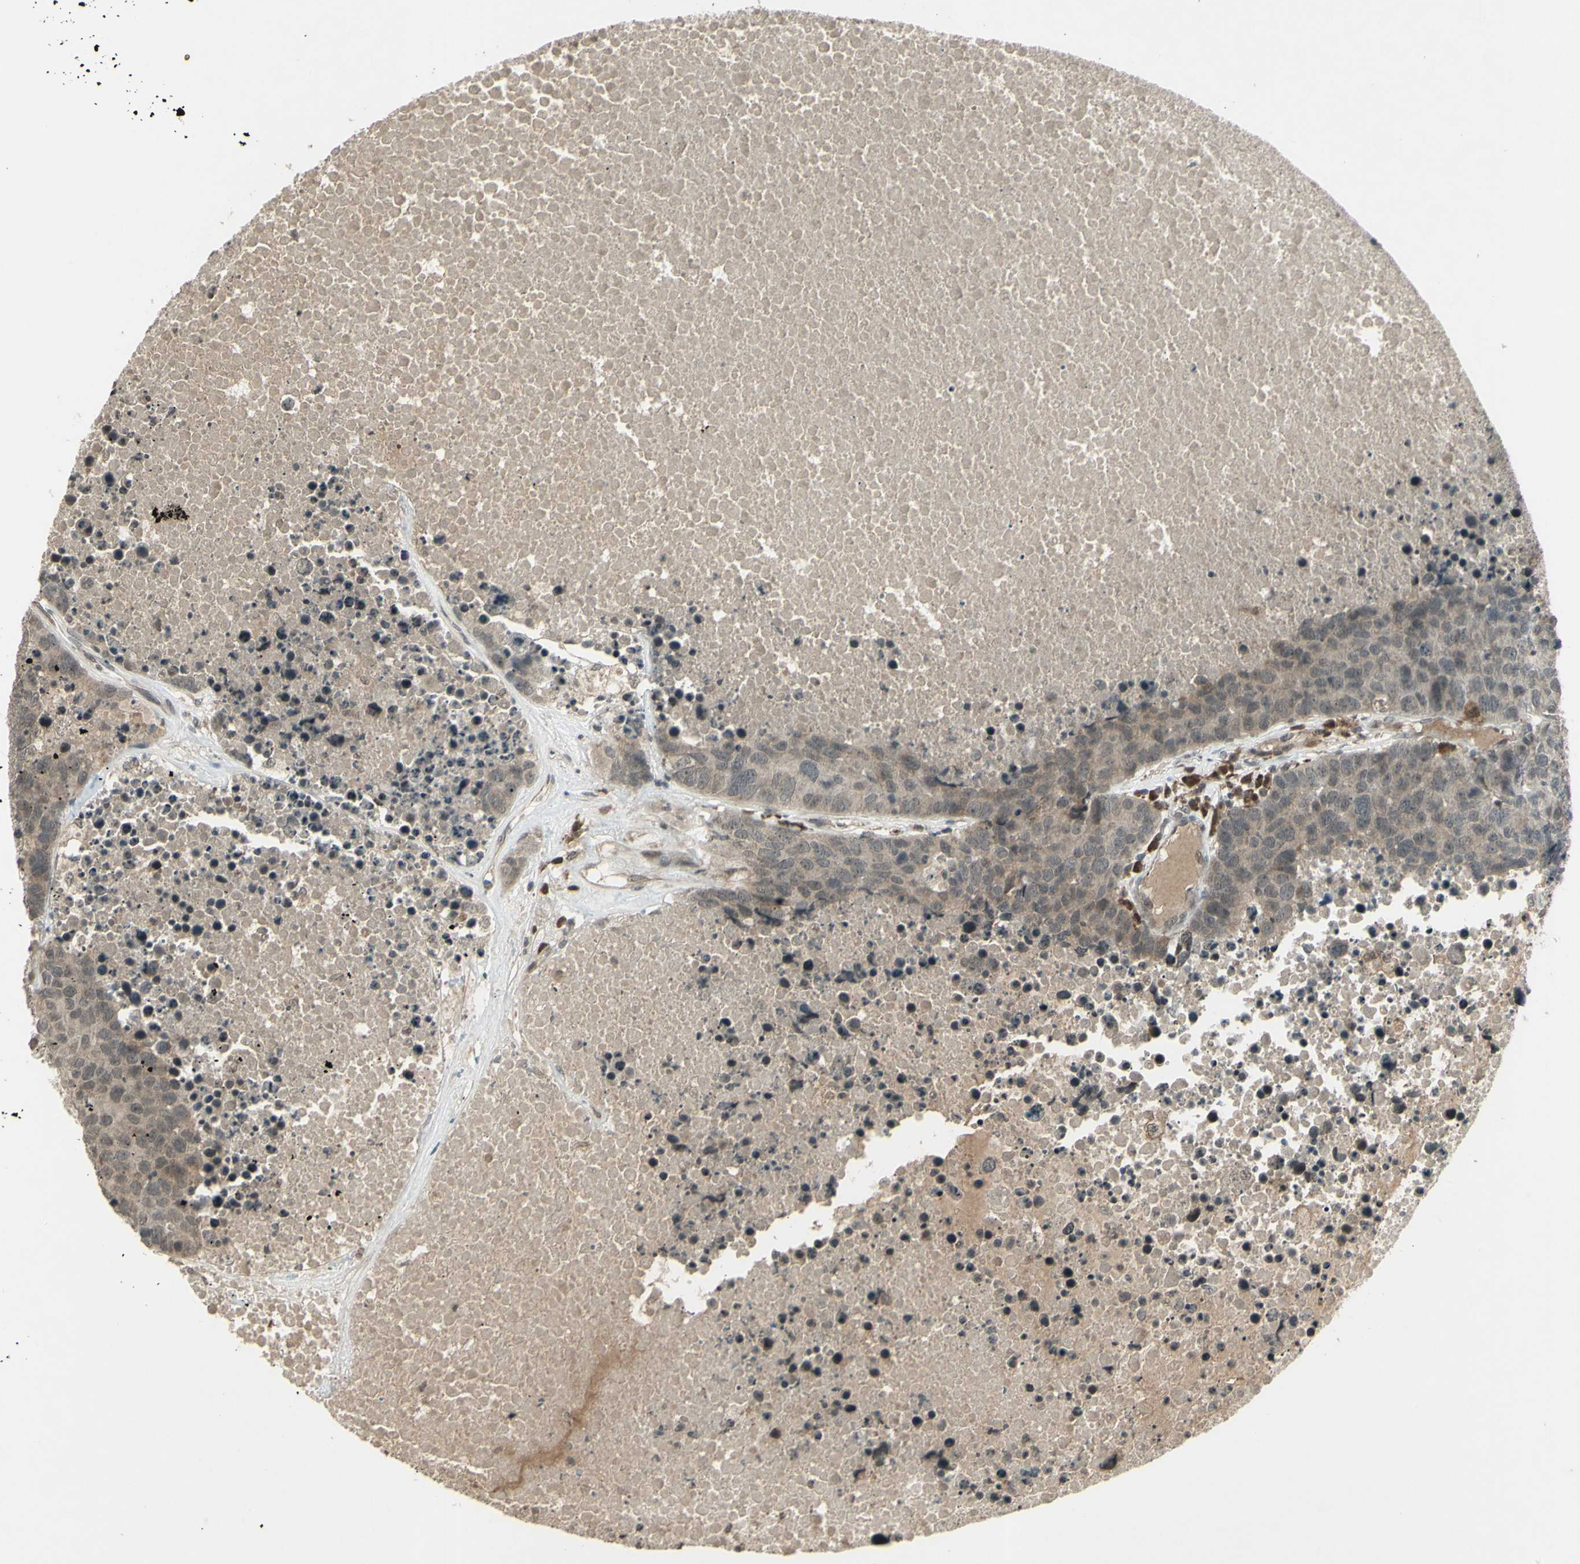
{"staining": {"intensity": "weak", "quantity": ">75%", "location": "cytoplasmic/membranous"}, "tissue": "carcinoid", "cell_type": "Tumor cells", "image_type": "cancer", "snomed": [{"axis": "morphology", "description": "Carcinoid, malignant, NOS"}, {"axis": "topography", "description": "Lung"}], "caption": "Immunohistochemistry micrograph of malignant carcinoid stained for a protein (brown), which reveals low levels of weak cytoplasmic/membranous positivity in about >75% of tumor cells.", "gene": "BLNK", "patient": {"sex": "male", "age": 60}}